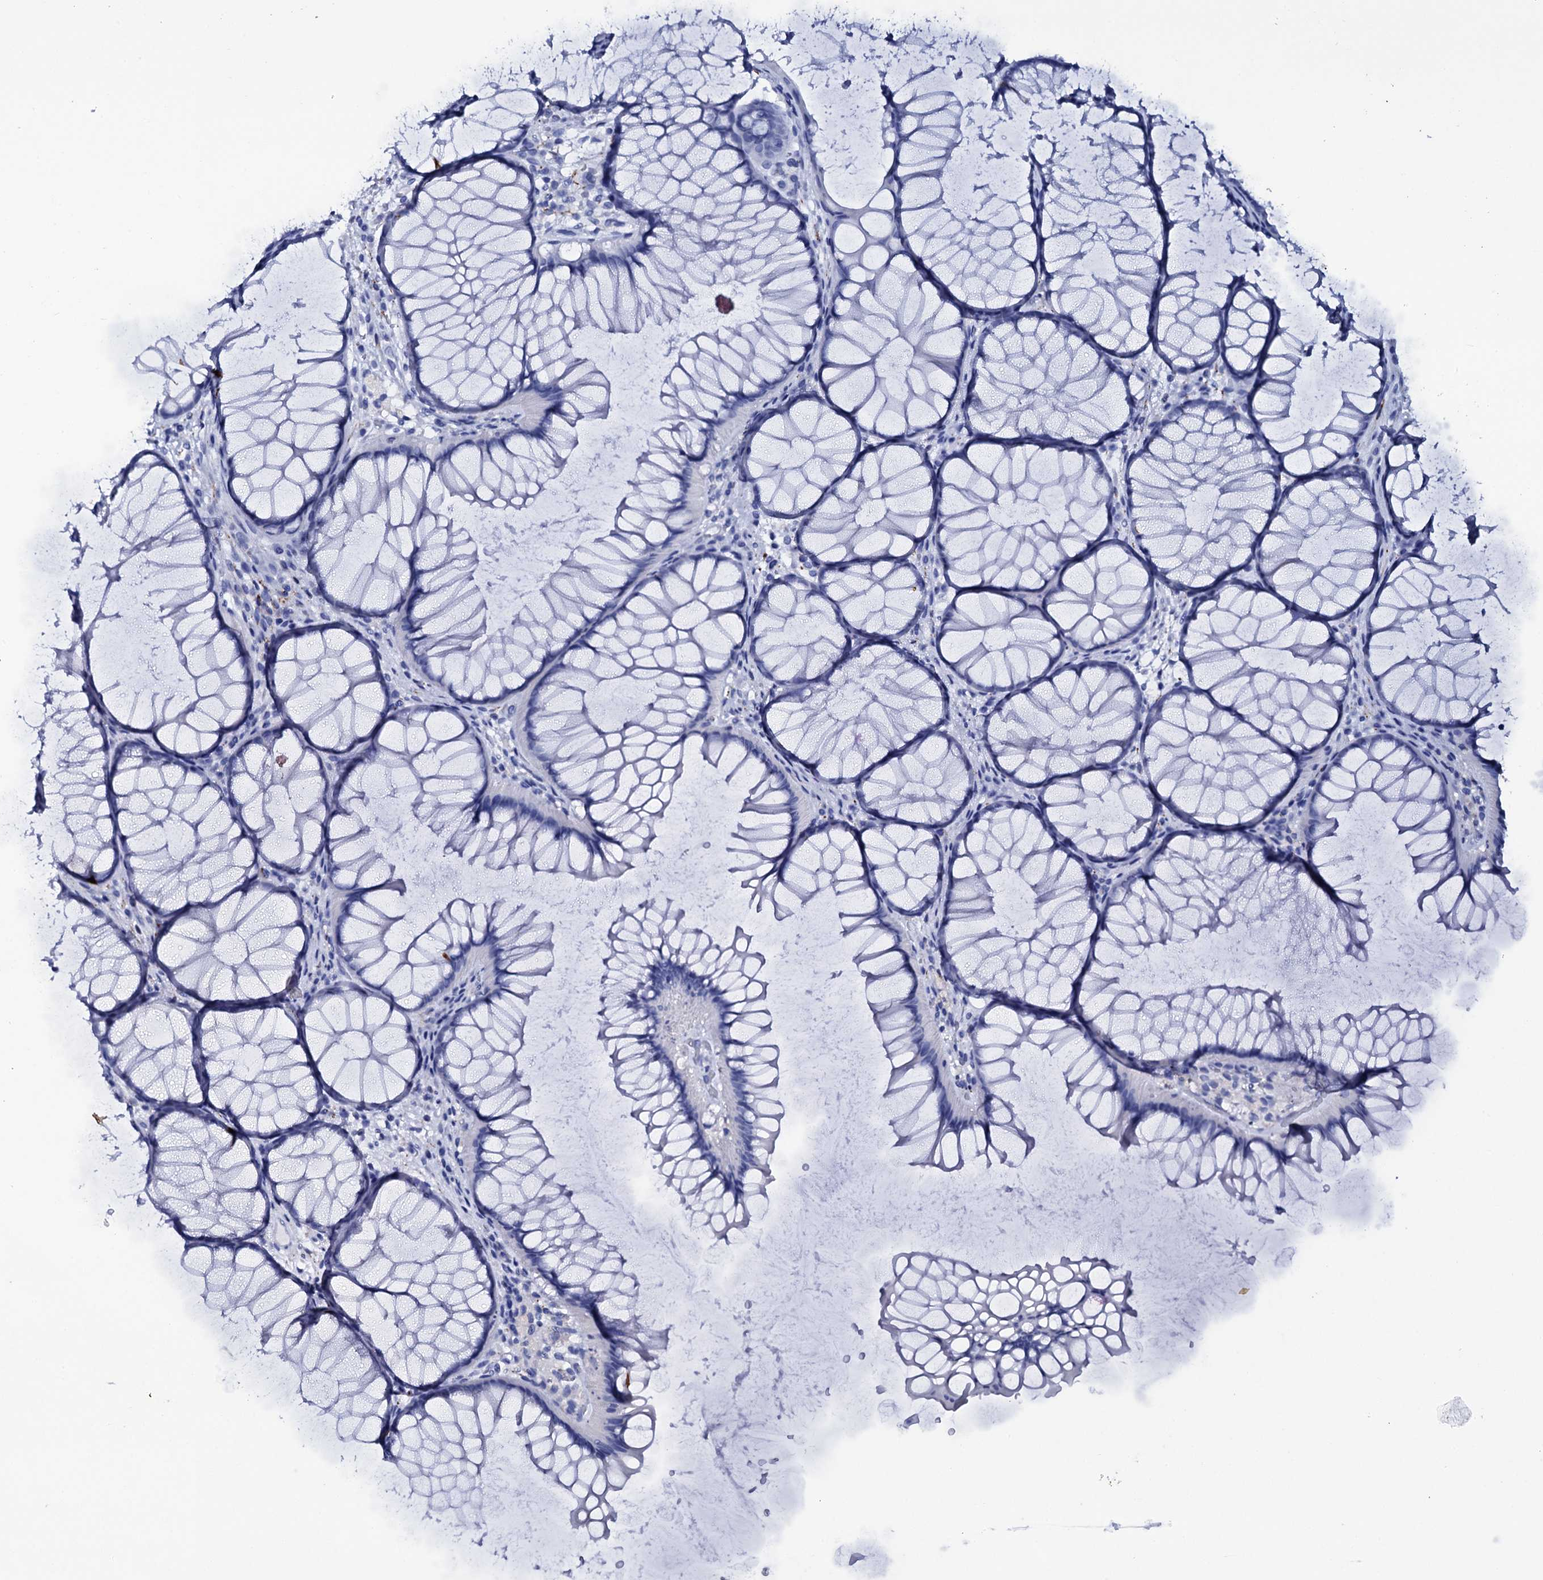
{"staining": {"intensity": "negative", "quantity": "none", "location": "none"}, "tissue": "colon", "cell_type": "Endothelial cells", "image_type": "normal", "snomed": [{"axis": "morphology", "description": "Normal tissue, NOS"}, {"axis": "topography", "description": "Colon"}], "caption": "DAB immunohistochemical staining of unremarkable human colon exhibits no significant positivity in endothelial cells. (Immunohistochemistry, brightfield microscopy, high magnification).", "gene": "ITPRID2", "patient": {"sex": "female", "age": 82}}